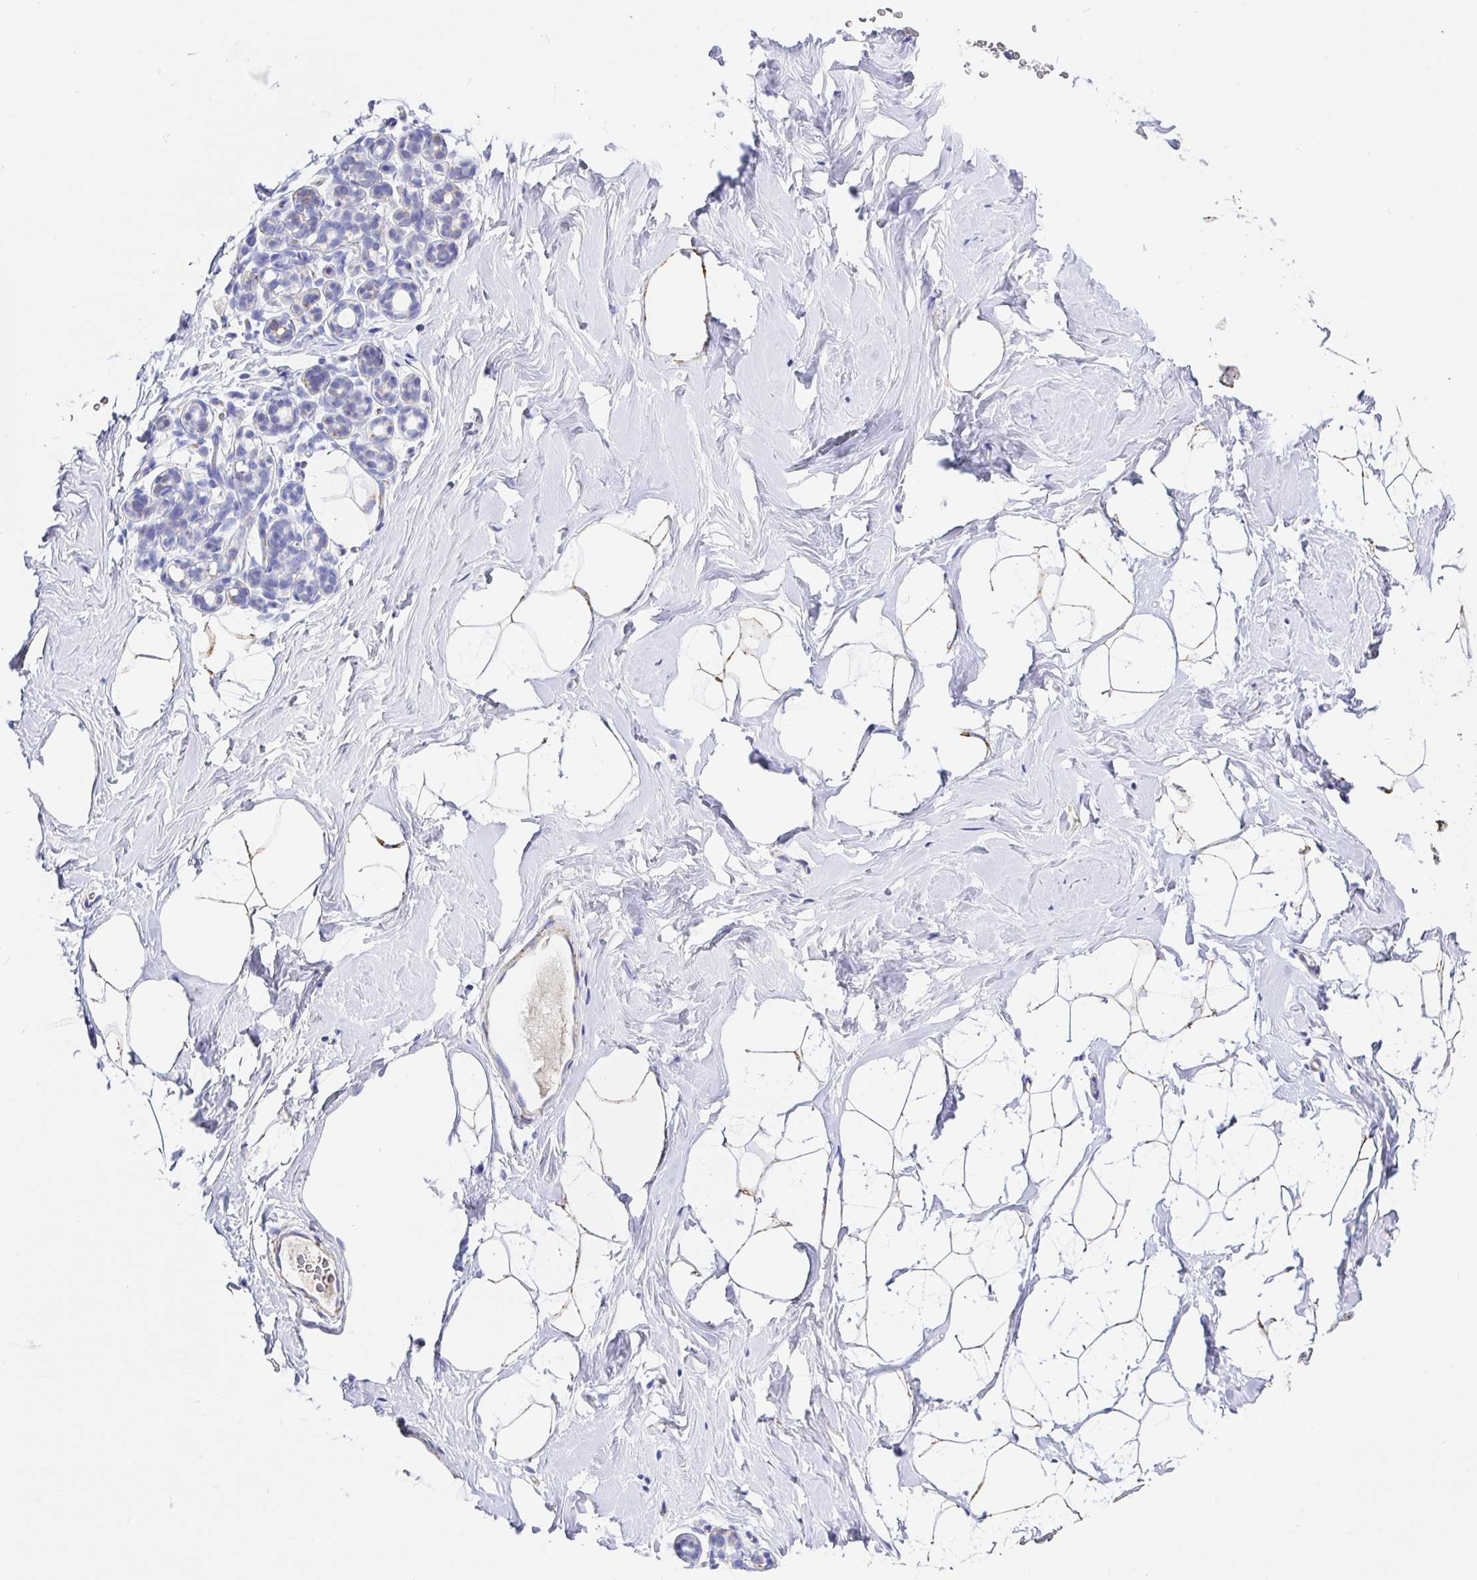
{"staining": {"intensity": "negative", "quantity": "none", "location": "none"}, "tissue": "breast", "cell_type": "Adipocytes", "image_type": "normal", "snomed": [{"axis": "morphology", "description": "Normal tissue, NOS"}, {"axis": "topography", "description": "Breast"}], "caption": "A high-resolution image shows immunohistochemistry staining of benign breast, which reveals no significant staining in adipocytes. (Stains: DAB immunohistochemistry with hematoxylin counter stain, Microscopy: brightfield microscopy at high magnification).", "gene": "MAOA", "patient": {"sex": "female", "age": 32}}